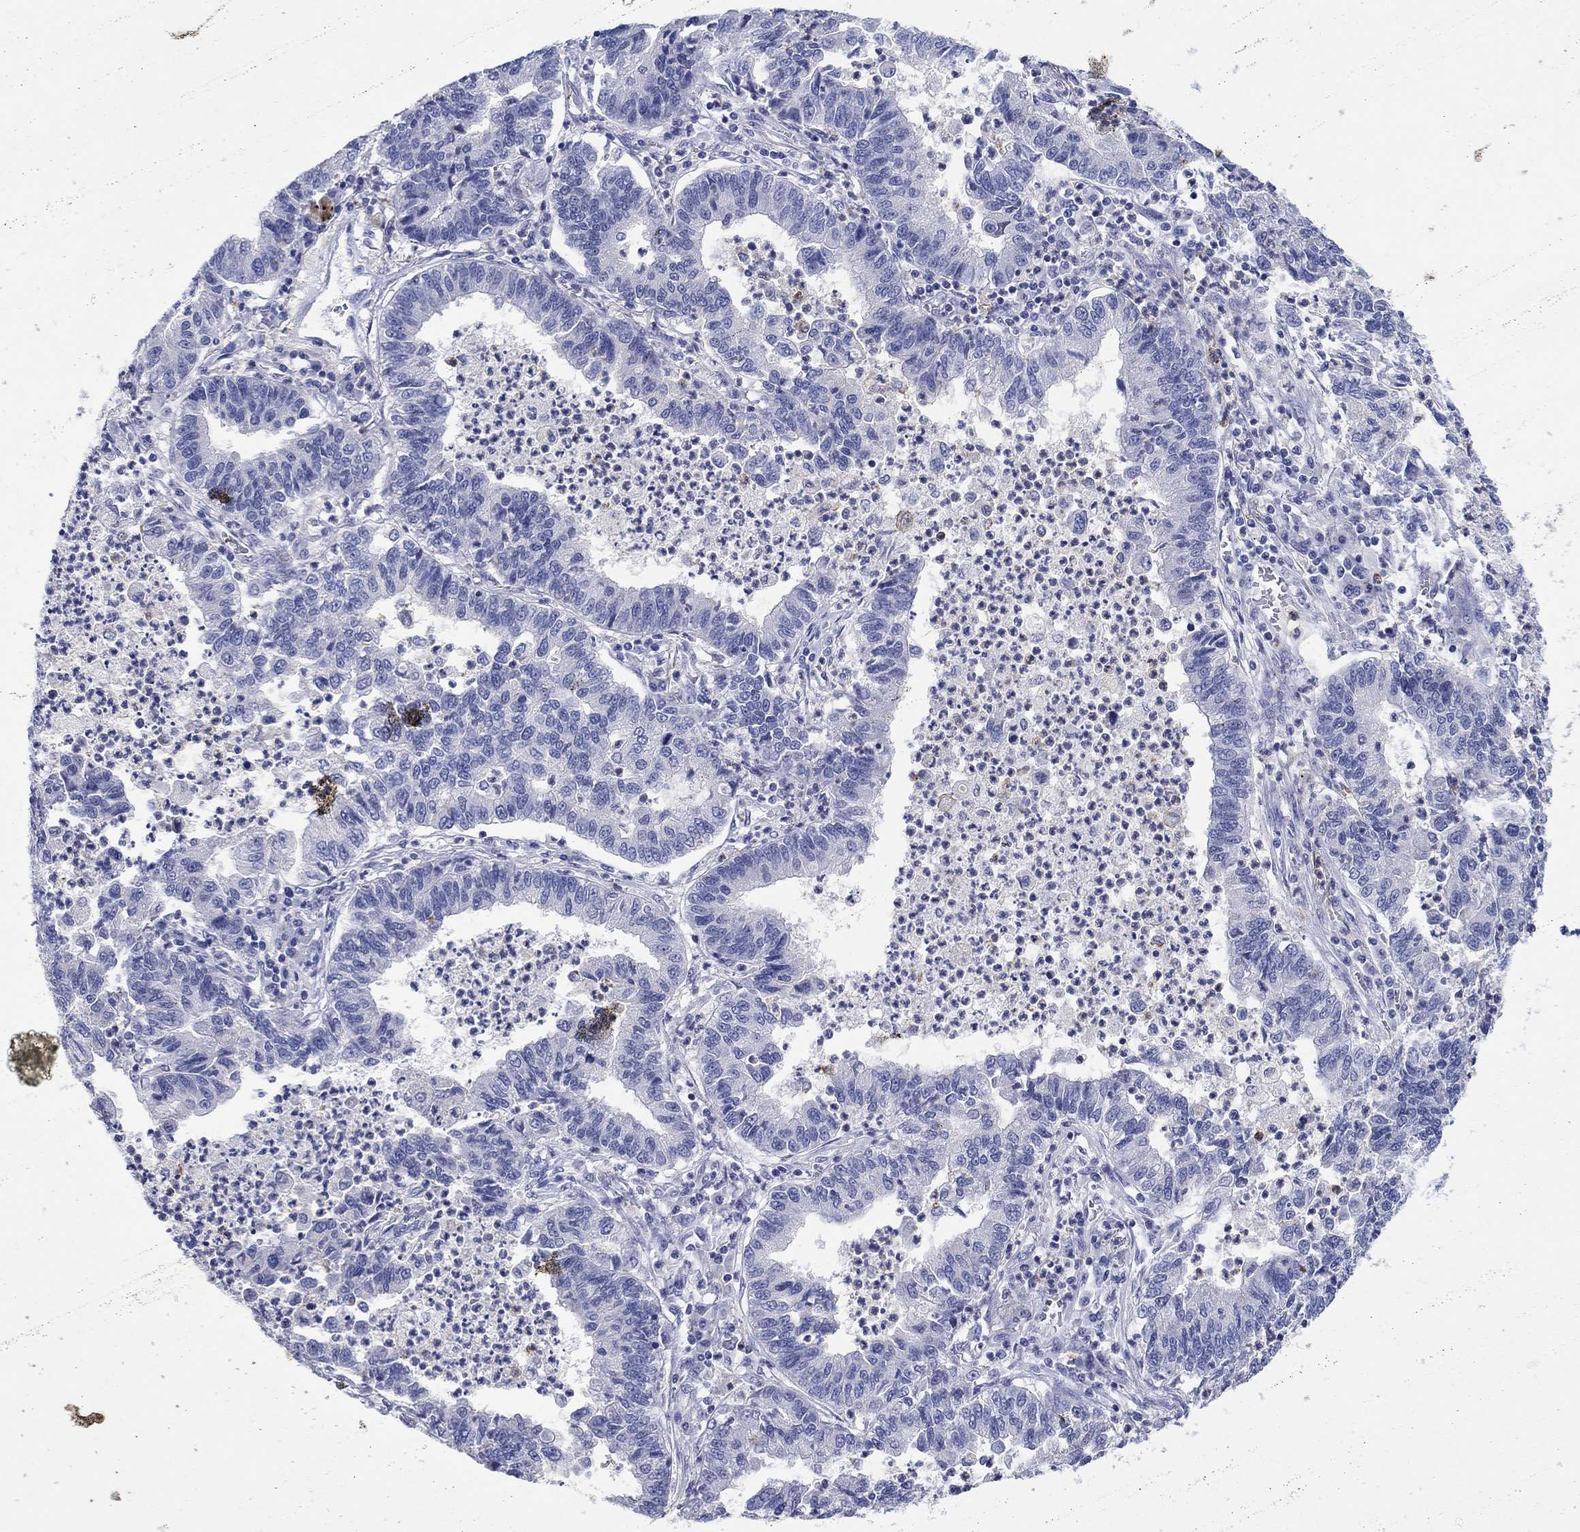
{"staining": {"intensity": "negative", "quantity": "none", "location": "none"}, "tissue": "lung cancer", "cell_type": "Tumor cells", "image_type": "cancer", "snomed": [{"axis": "morphology", "description": "Adenocarcinoma, NOS"}, {"axis": "topography", "description": "Lung"}], "caption": "The image shows no staining of tumor cells in lung cancer.", "gene": "HDC", "patient": {"sex": "female", "age": 57}}